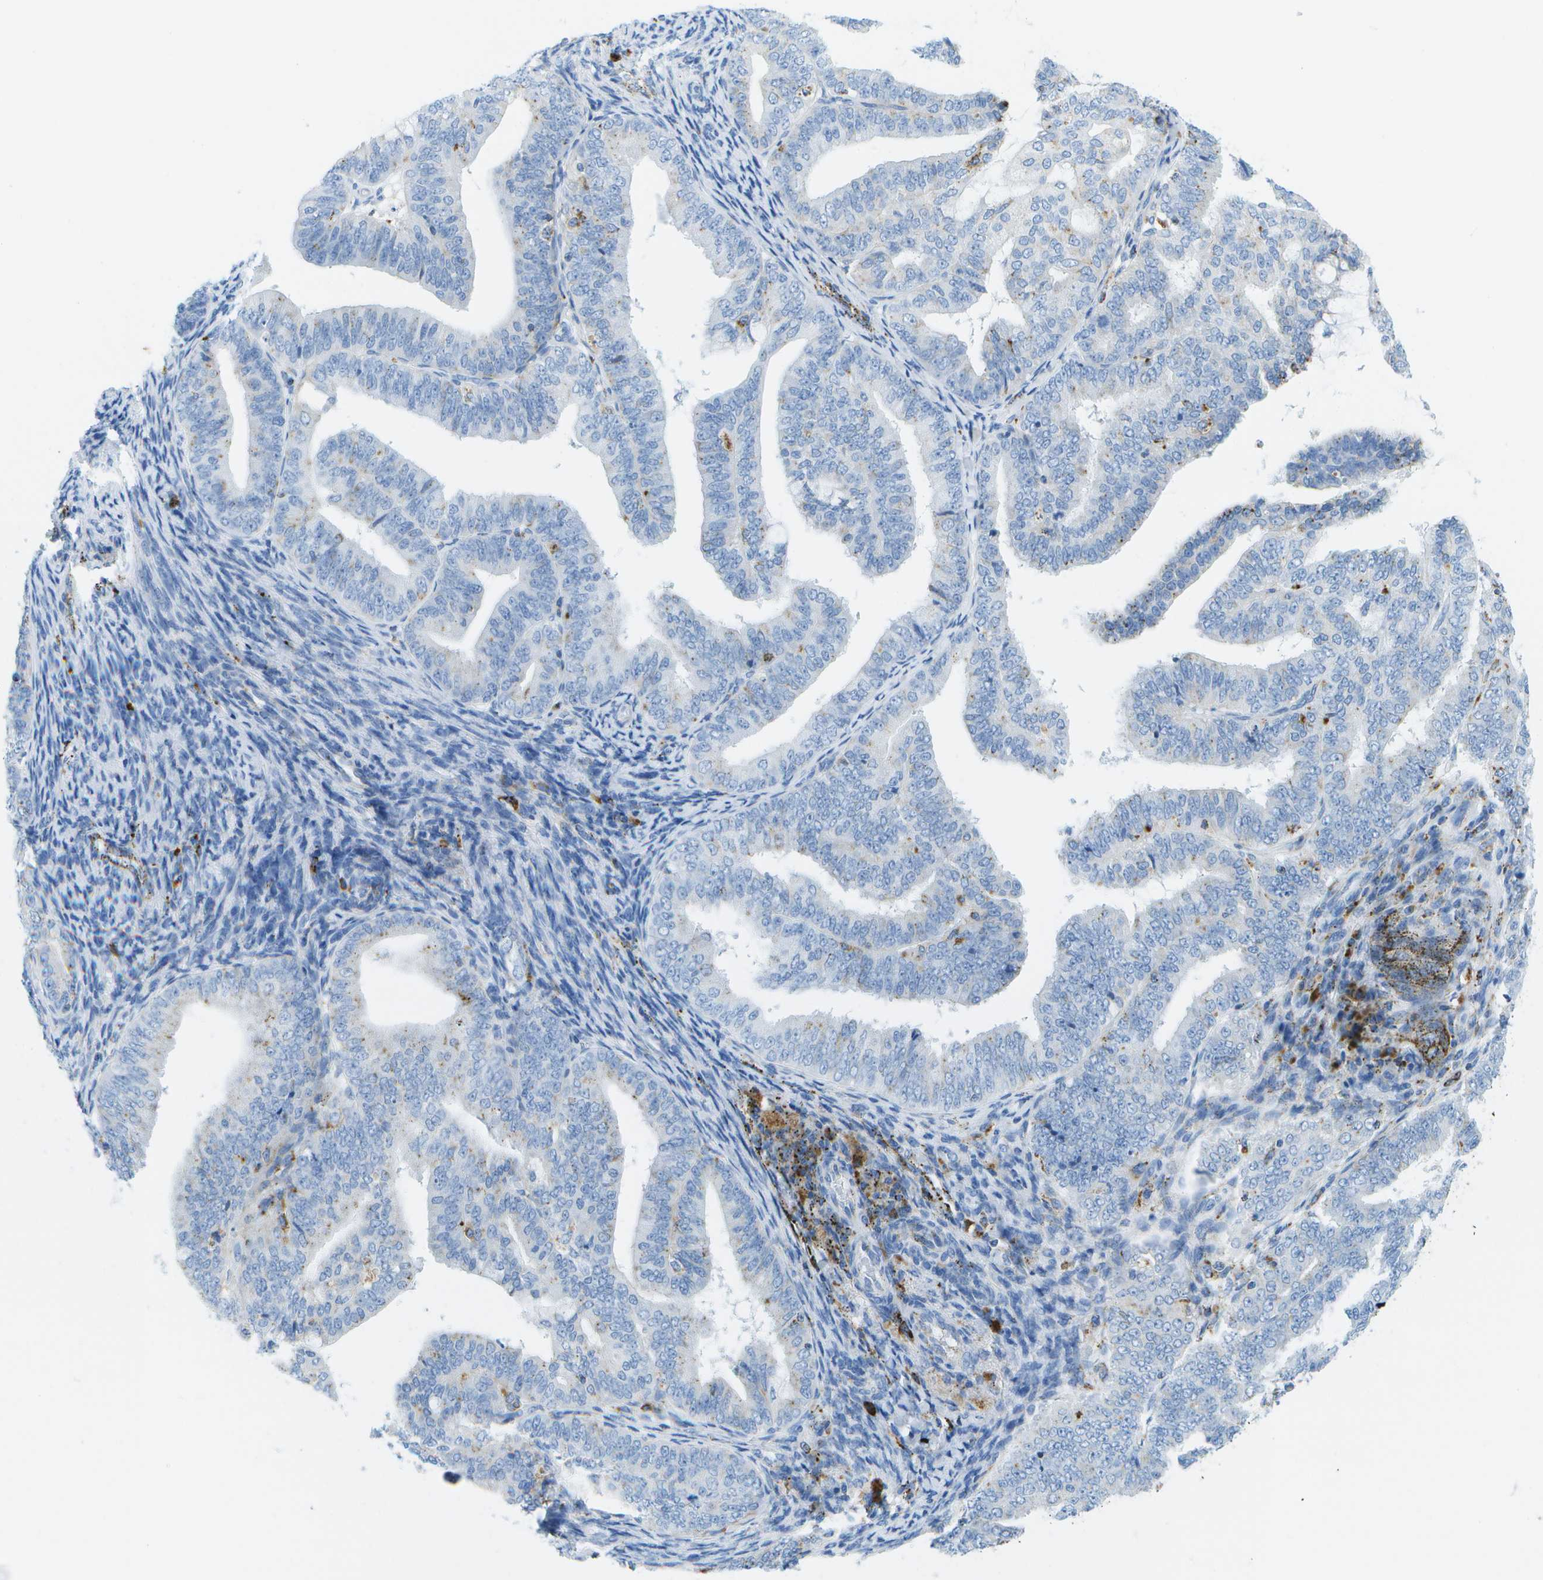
{"staining": {"intensity": "weak", "quantity": "<25%", "location": "cytoplasmic/membranous"}, "tissue": "endometrial cancer", "cell_type": "Tumor cells", "image_type": "cancer", "snomed": [{"axis": "morphology", "description": "Adenocarcinoma, NOS"}, {"axis": "topography", "description": "Endometrium"}], "caption": "IHC micrograph of human endometrial cancer (adenocarcinoma) stained for a protein (brown), which shows no staining in tumor cells.", "gene": "PRCP", "patient": {"sex": "female", "age": 63}}